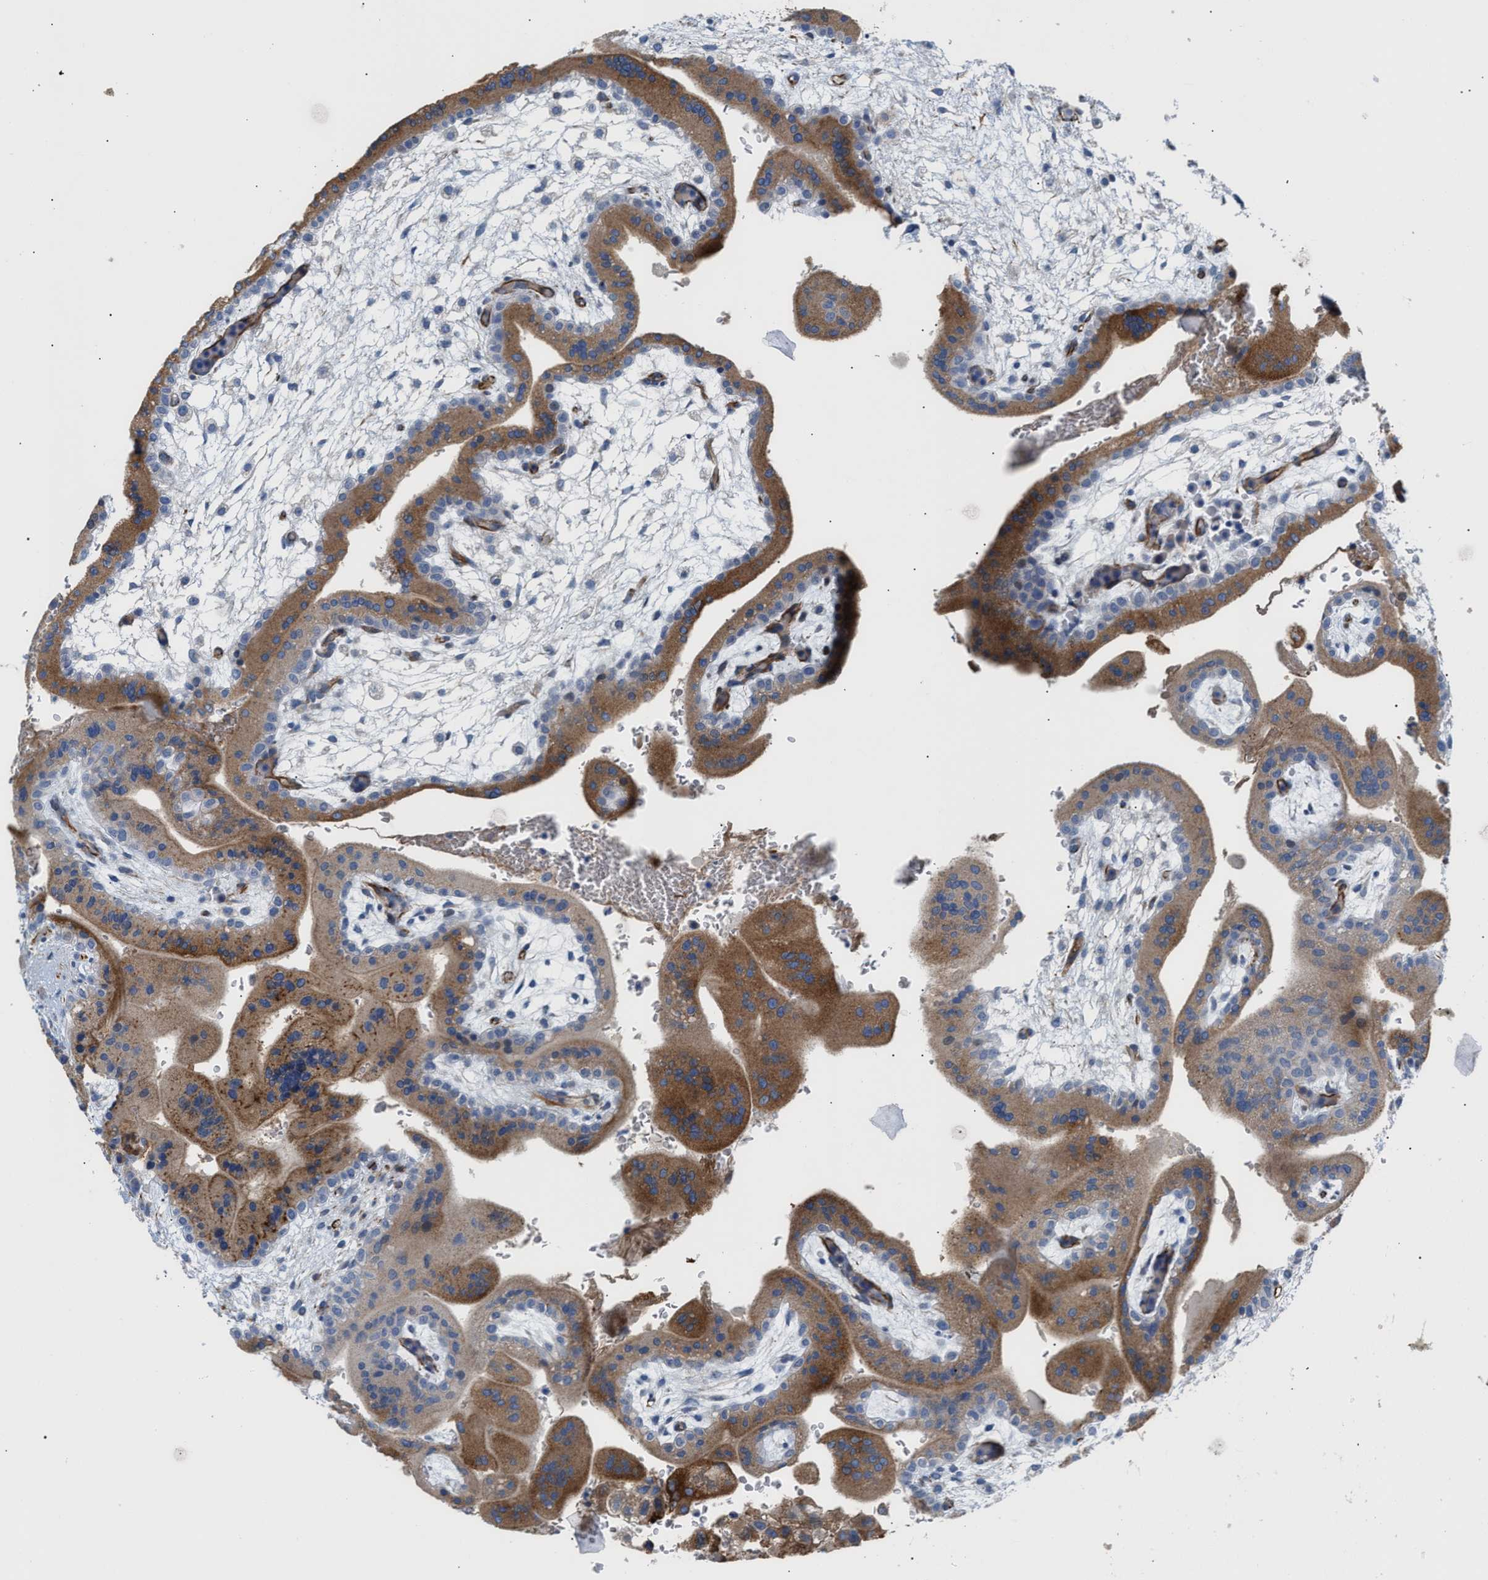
{"staining": {"intensity": "moderate", "quantity": "<25%", "location": "cytoplasmic/membranous"}, "tissue": "placenta", "cell_type": "Decidual cells", "image_type": "normal", "snomed": [{"axis": "morphology", "description": "Normal tissue, NOS"}, {"axis": "topography", "description": "Placenta"}], "caption": "Protein expression by IHC demonstrates moderate cytoplasmic/membranous staining in about <25% of decidual cells in benign placenta. Using DAB (brown) and hematoxylin (blue) stains, captured at high magnification using brightfield microscopy.", "gene": "TFPI", "patient": {"sex": "female", "age": 35}}